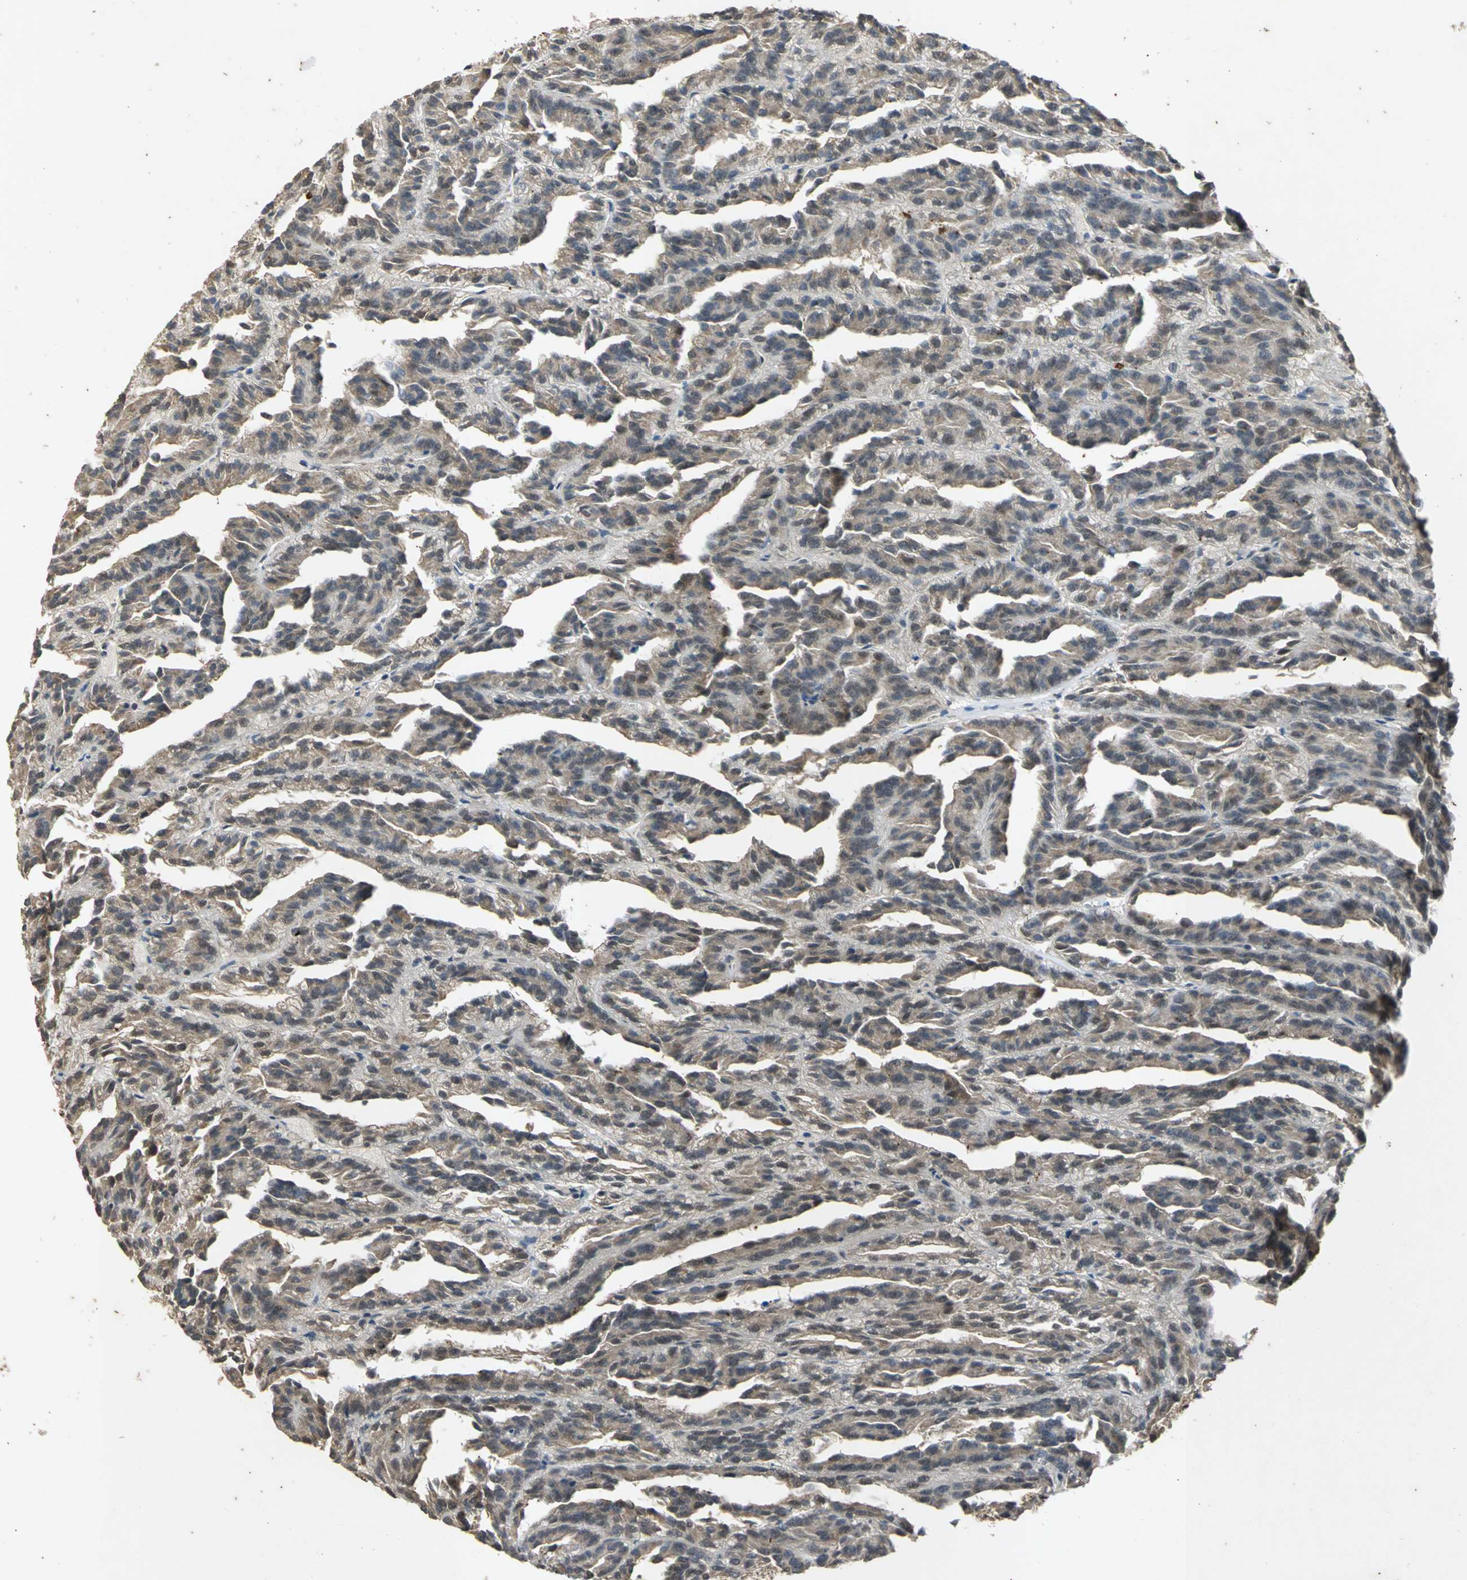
{"staining": {"intensity": "weak", "quantity": "25%-75%", "location": "cytoplasmic/membranous"}, "tissue": "renal cancer", "cell_type": "Tumor cells", "image_type": "cancer", "snomed": [{"axis": "morphology", "description": "Adenocarcinoma, NOS"}, {"axis": "topography", "description": "Kidney"}], "caption": "Immunohistochemical staining of renal cancer (adenocarcinoma) demonstrates low levels of weak cytoplasmic/membranous expression in about 25%-75% of tumor cells. Immunohistochemistry stains the protein in brown and the nuclei are stained blue.", "gene": "NOTCH3", "patient": {"sex": "male", "age": 46}}